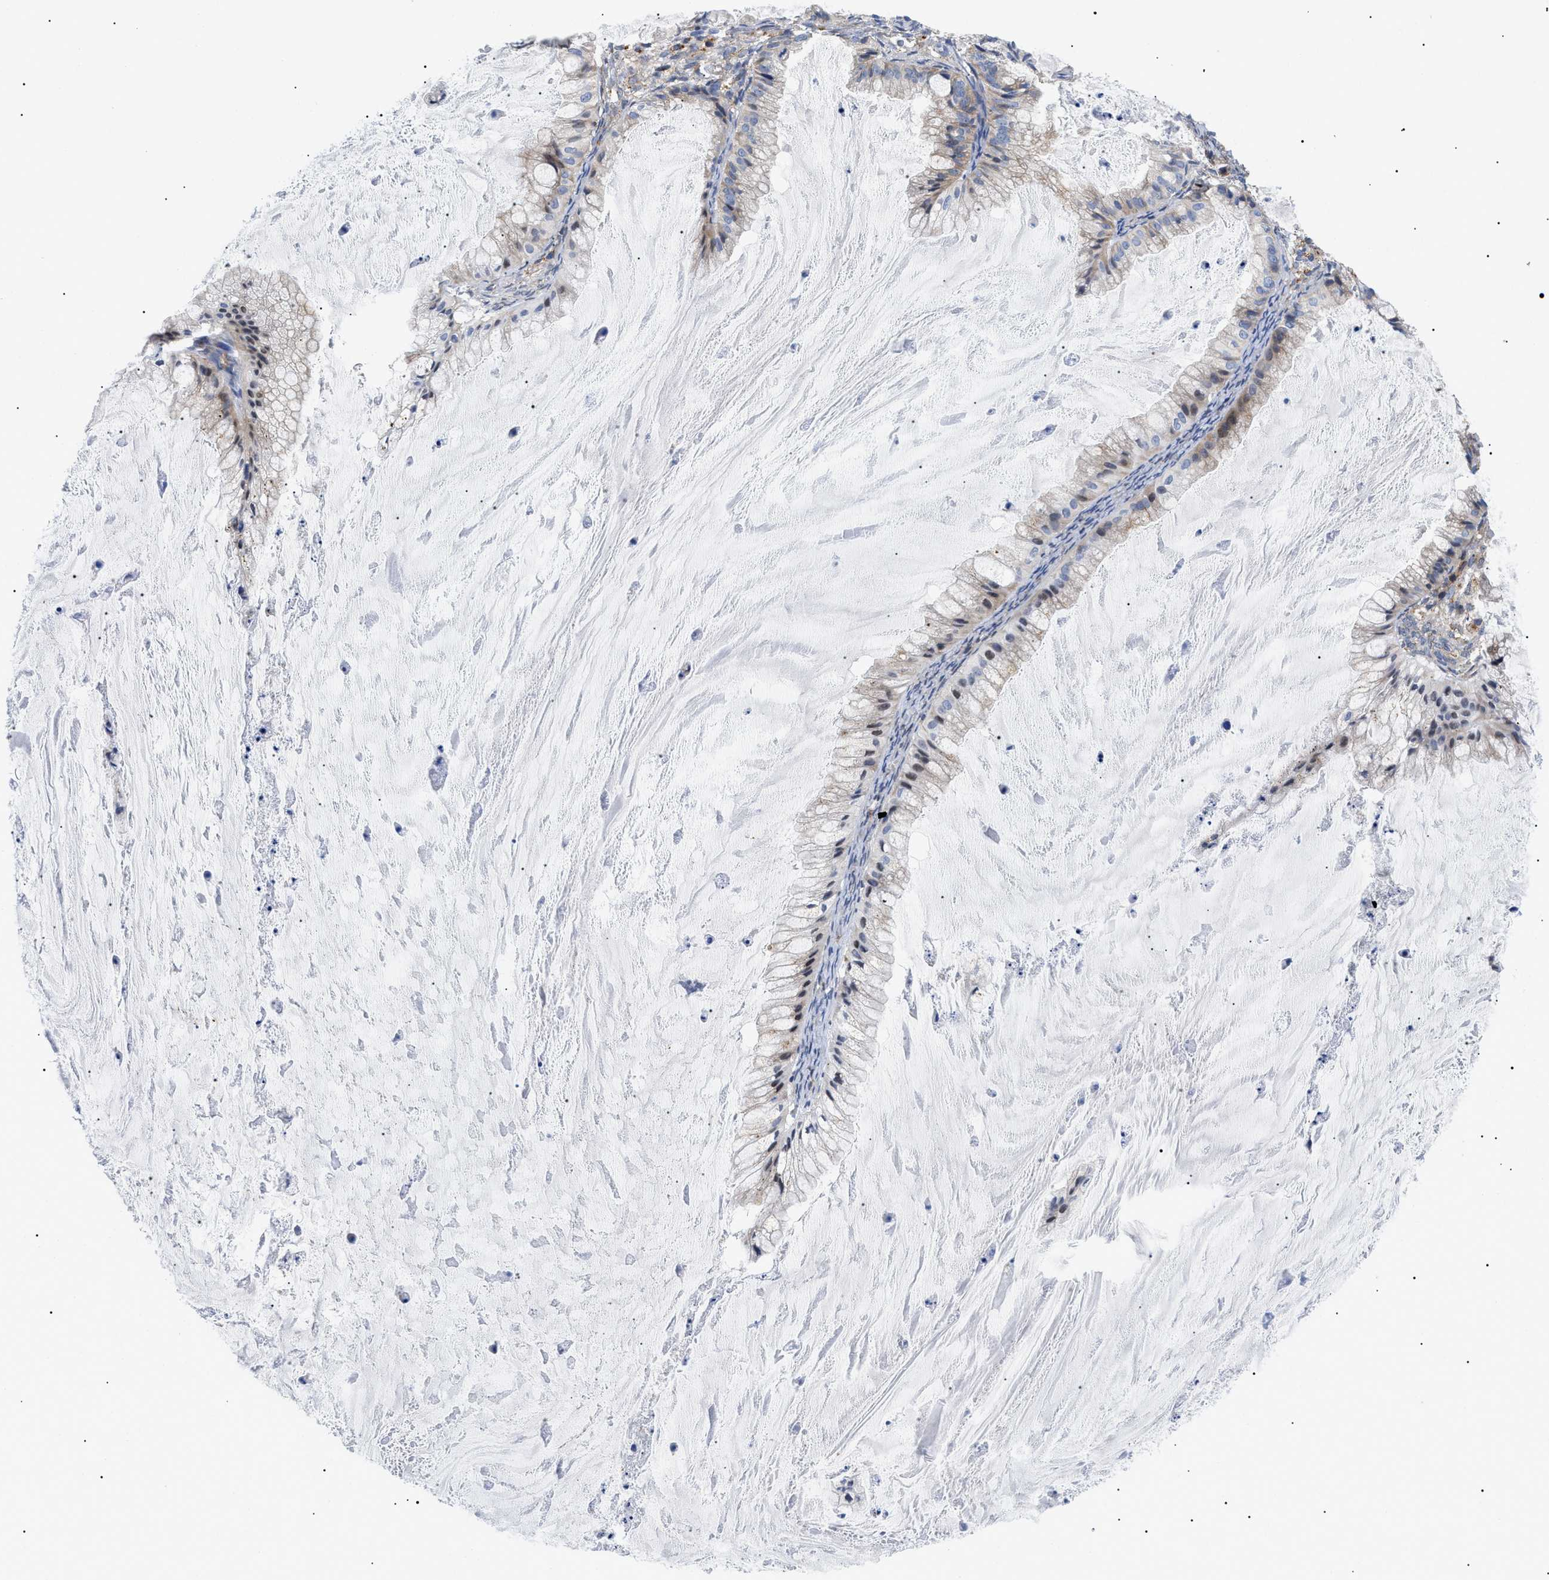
{"staining": {"intensity": "weak", "quantity": "<25%", "location": "nuclear"}, "tissue": "ovarian cancer", "cell_type": "Tumor cells", "image_type": "cancer", "snomed": [{"axis": "morphology", "description": "Cystadenocarcinoma, mucinous, NOS"}, {"axis": "topography", "description": "Ovary"}], "caption": "Protein analysis of ovarian cancer demonstrates no significant expression in tumor cells.", "gene": "SFXN5", "patient": {"sex": "female", "age": 57}}